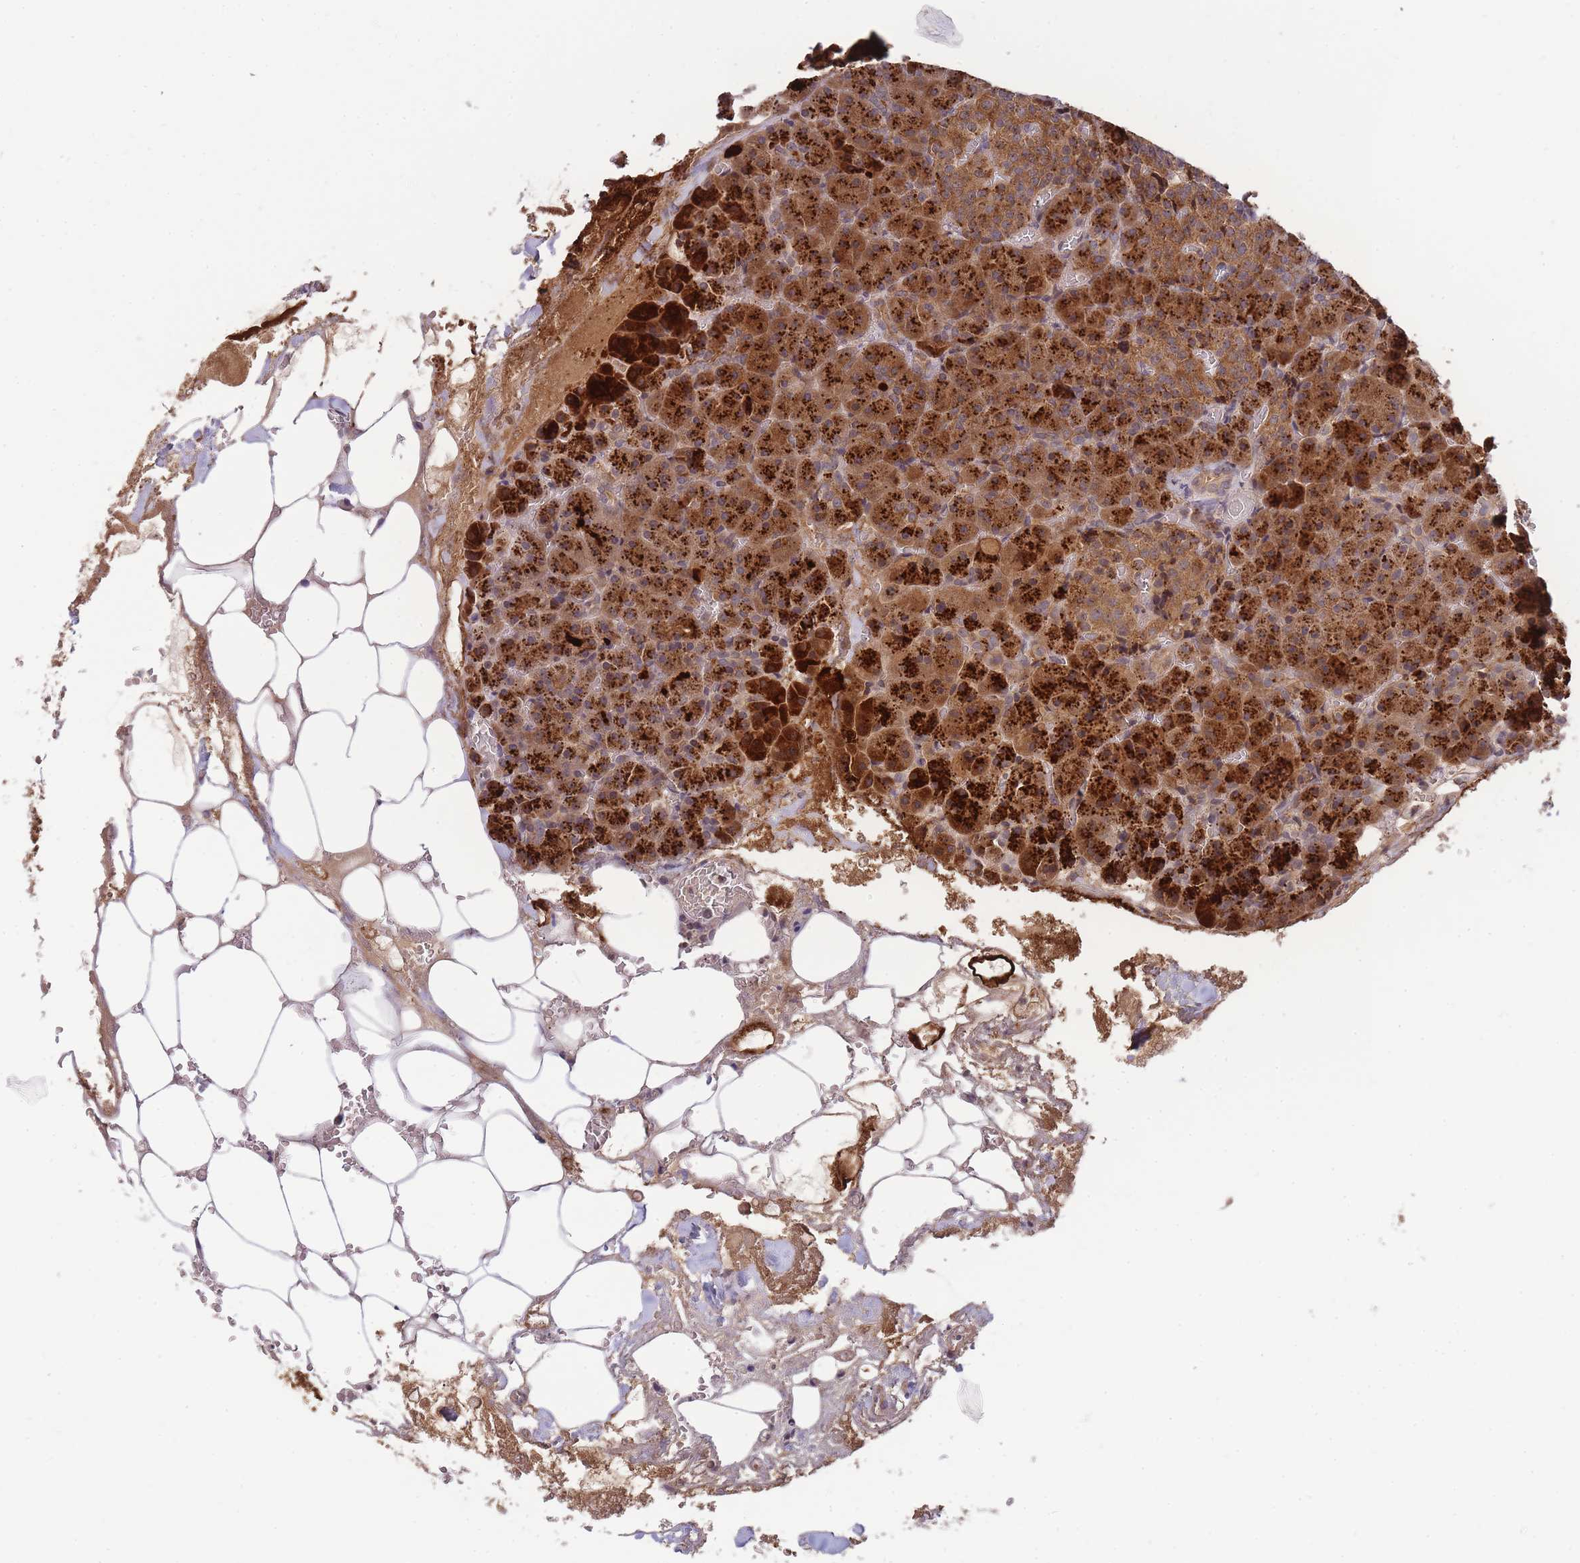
{"staining": {"intensity": "strong", "quantity": ">75%", "location": "cytoplasmic/membranous"}, "tissue": "pancreas", "cell_type": "Exocrine glandular cells", "image_type": "normal", "snomed": [{"axis": "morphology", "description": "Normal tissue, NOS"}, {"axis": "topography", "description": "Pancreas"}], "caption": "A high-resolution photomicrograph shows immunohistochemistry (IHC) staining of normal pancreas, which displays strong cytoplasmic/membranous positivity in about >75% of exocrine glandular cells.", "gene": "RALGDS", "patient": {"sex": "female", "age": 74}}